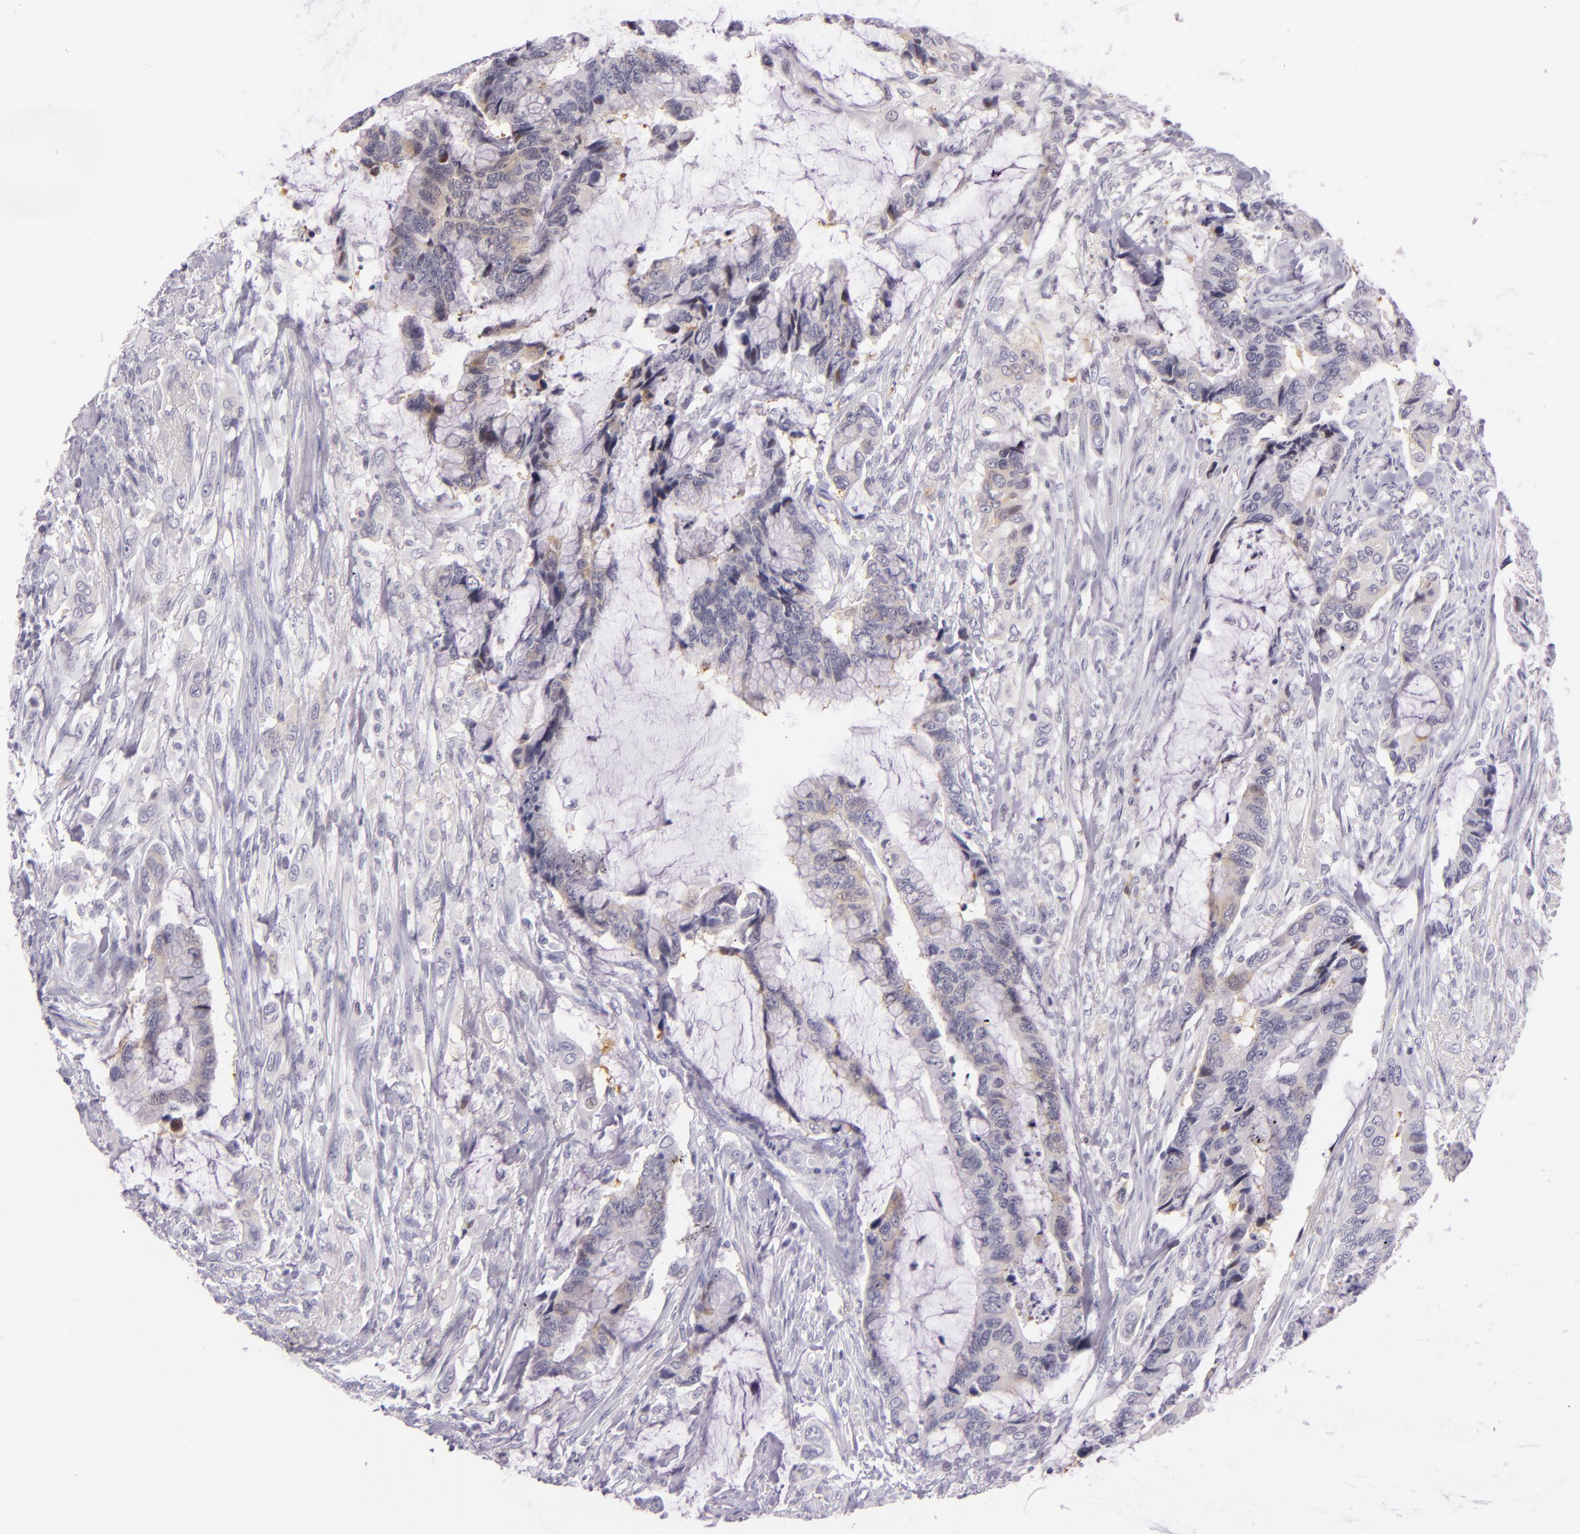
{"staining": {"intensity": "weak", "quantity": "<25%", "location": "cytoplasmic/membranous"}, "tissue": "colorectal cancer", "cell_type": "Tumor cells", "image_type": "cancer", "snomed": [{"axis": "morphology", "description": "Adenocarcinoma, NOS"}, {"axis": "topography", "description": "Rectum"}], "caption": "DAB immunohistochemical staining of human colorectal adenocarcinoma displays no significant positivity in tumor cells.", "gene": "HSP90AA1", "patient": {"sex": "female", "age": 59}}